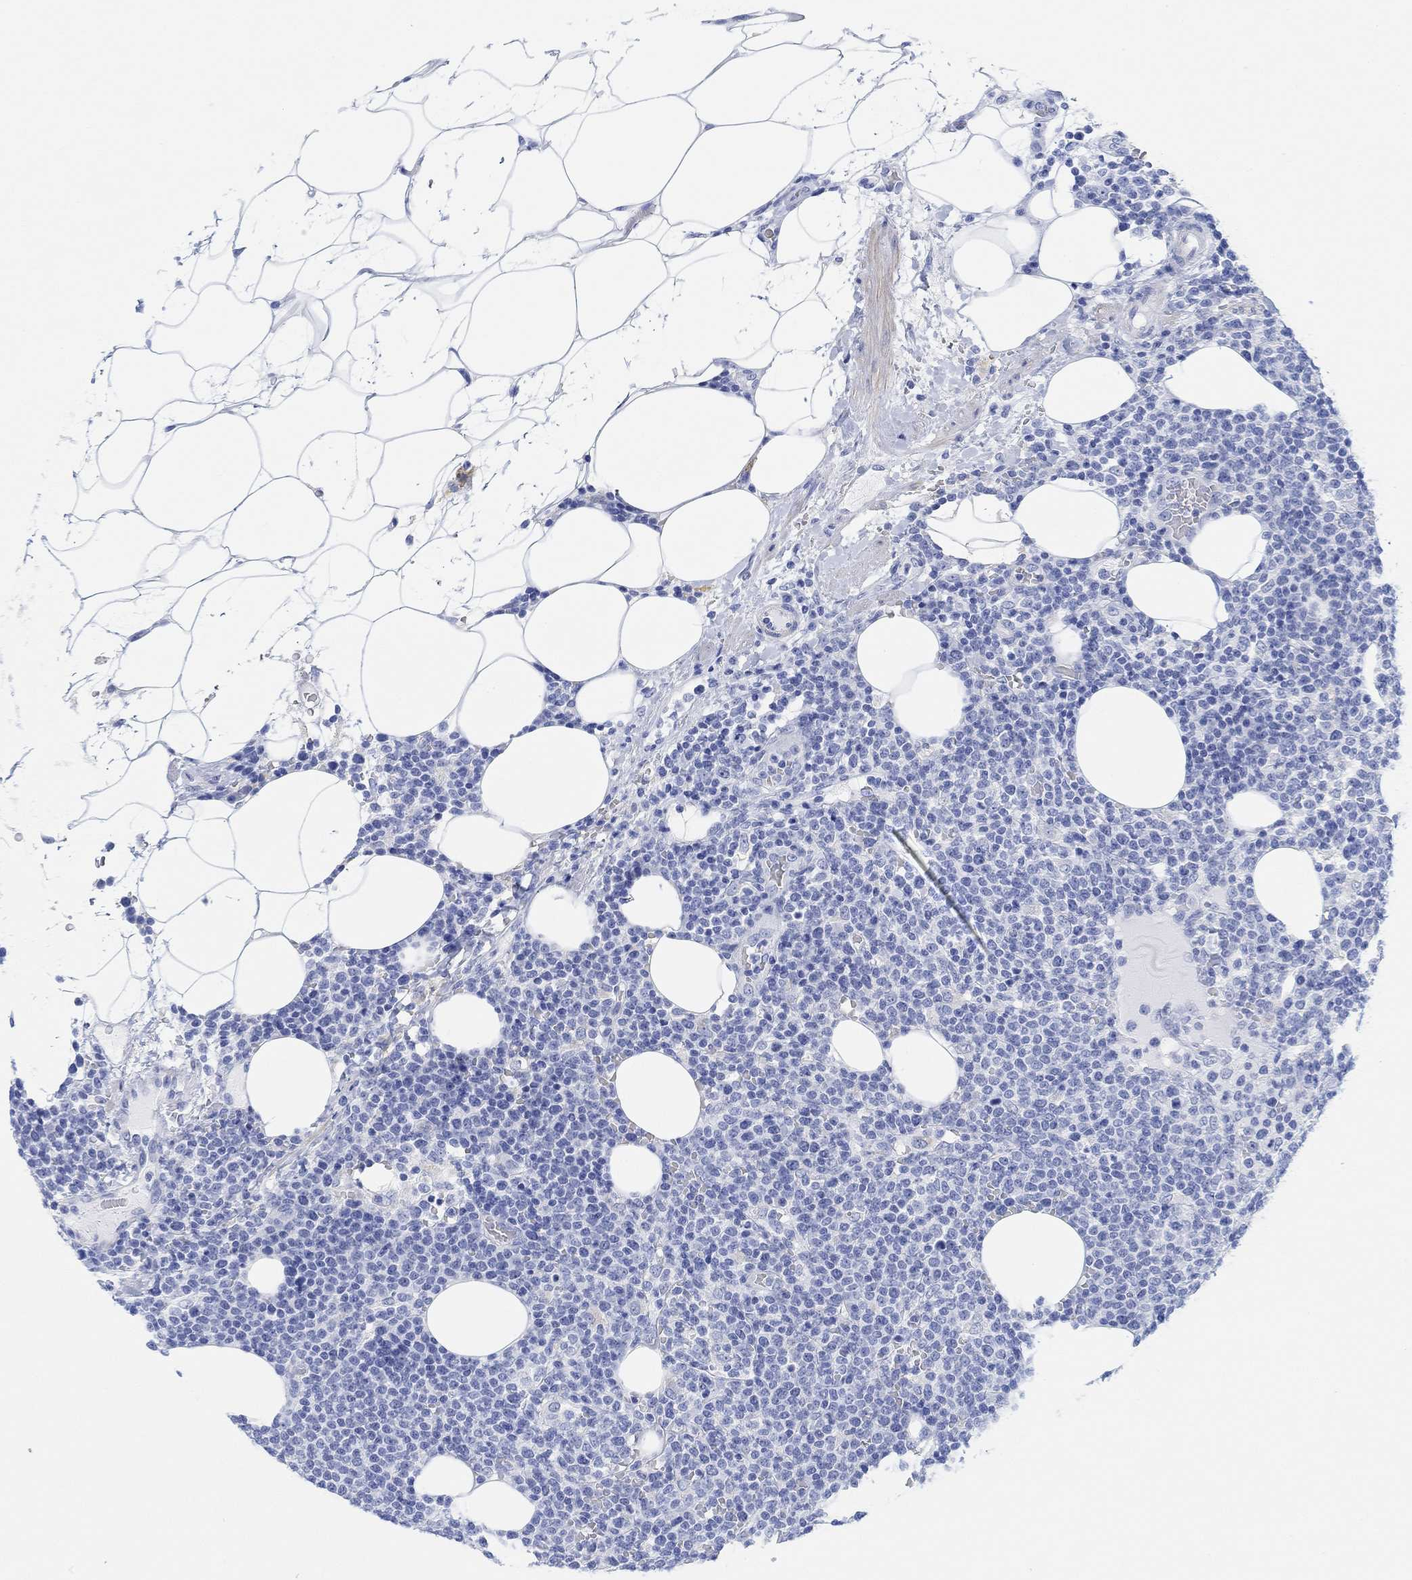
{"staining": {"intensity": "negative", "quantity": "none", "location": "none"}, "tissue": "lymphoma", "cell_type": "Tumor cells", "image_type": "cancer", "snomed": [{"axis": "morphology", "description": "Malignant lymphoma, non-Hodgkin's type, High grade"}, {"axis": "topography", "description": "Lymph node"}], "caption": "Immunohistochemistry (IHC) of human lymphoma demonstrates no expression in tumor cells. Brightfield microscopy of immunohistochemistry (IHC) stained with DAB (brown) and hematoxylin (blue), captured at high magnification.", "gene": "ANKRD33", "patient": {"sex": "male", "age": 61}}